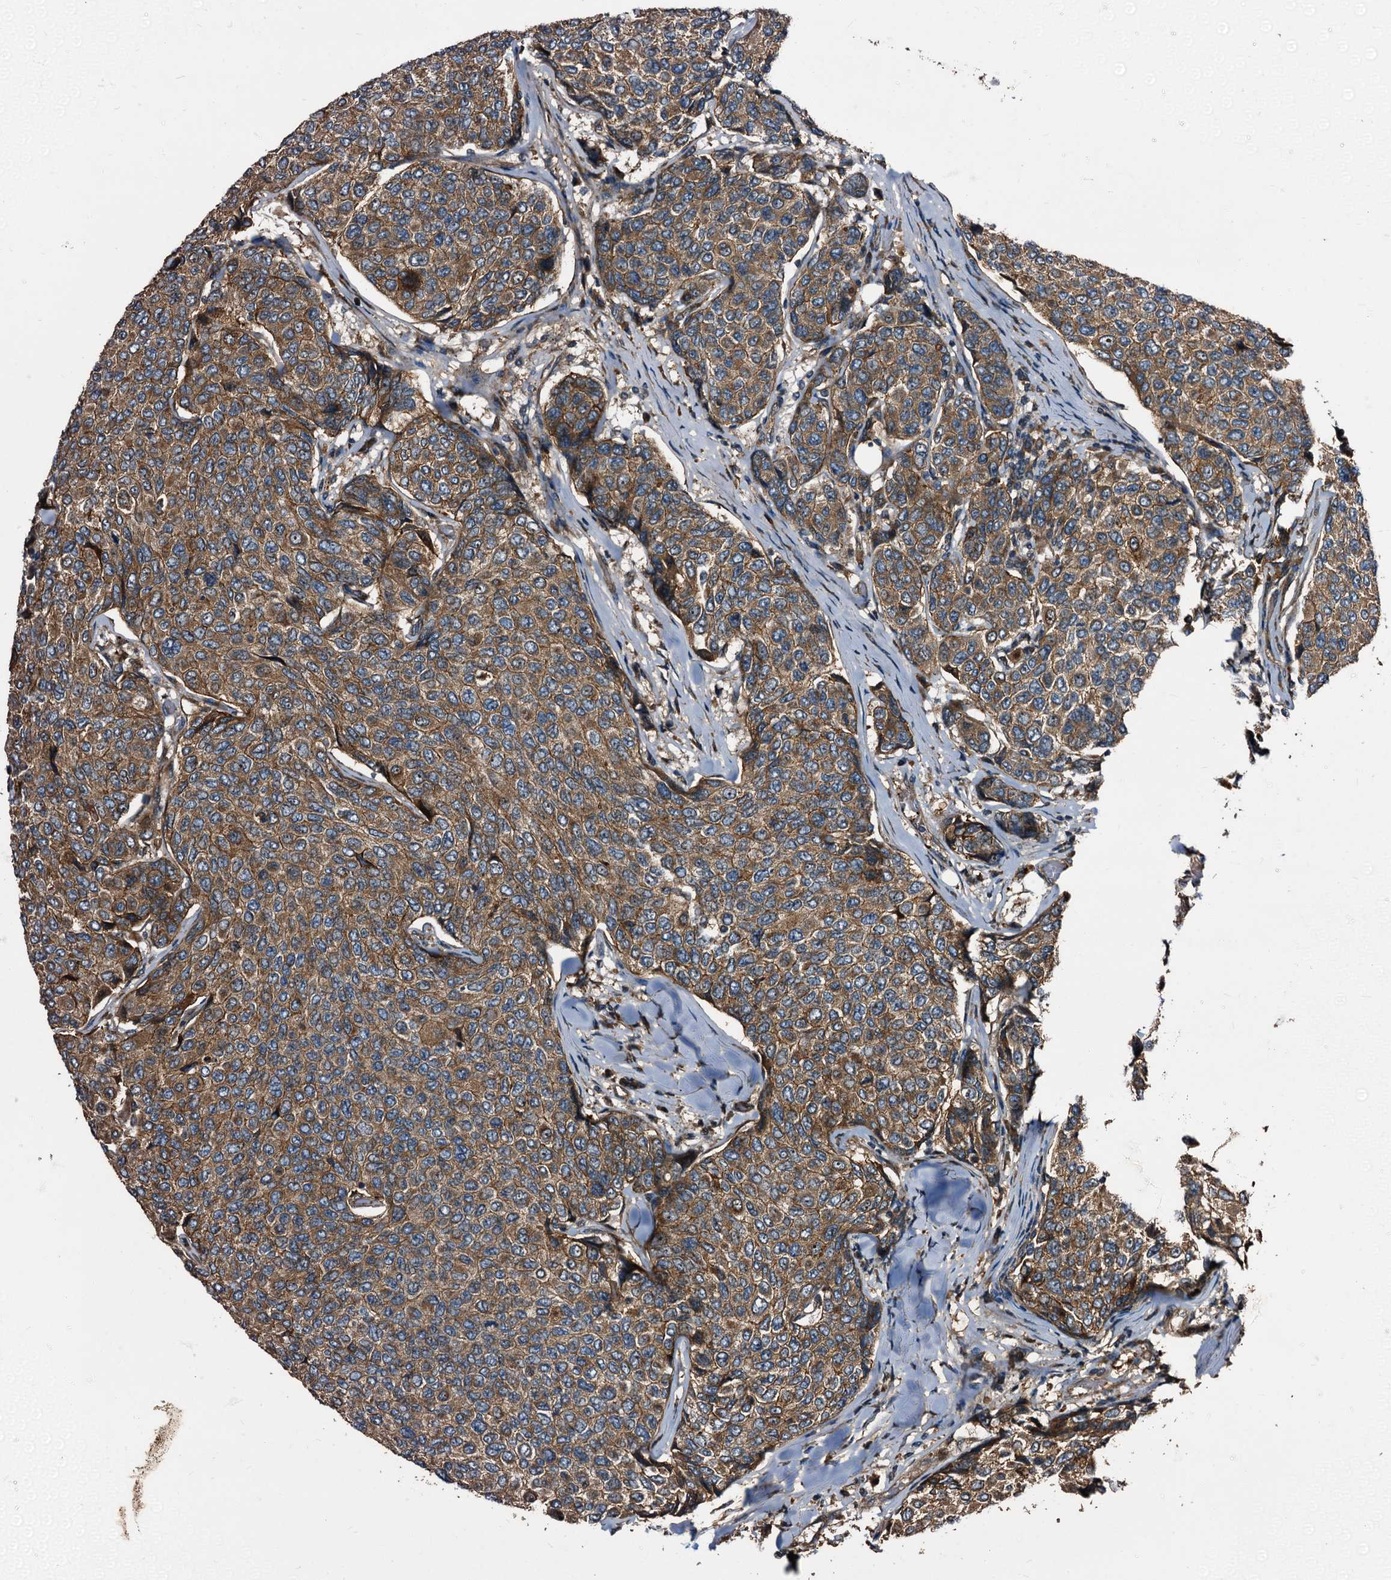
{"staining": {"intensity": "moderate", "quantity": ">75%", "location": "cytoplasmic/membranous"}, "tissue": "breast cancer", "cell_type": "Tumor cells", "image_type": "cancer", "snomed": [{"axis": "morphology", "description": "Duct carcinoma"}, {"axis": "topography", "description": "Breast"}], "caption": "The immunohistochemical stain labels moderate cytoplasmic/membranous expression in tumor cells of intraductal carcinoma (breast) tissue. The protein of interest is shown in brown color, while the nuclei are stained blue.", "gene": "PEX5", "patient": {"sex": "female", "age": 55}}